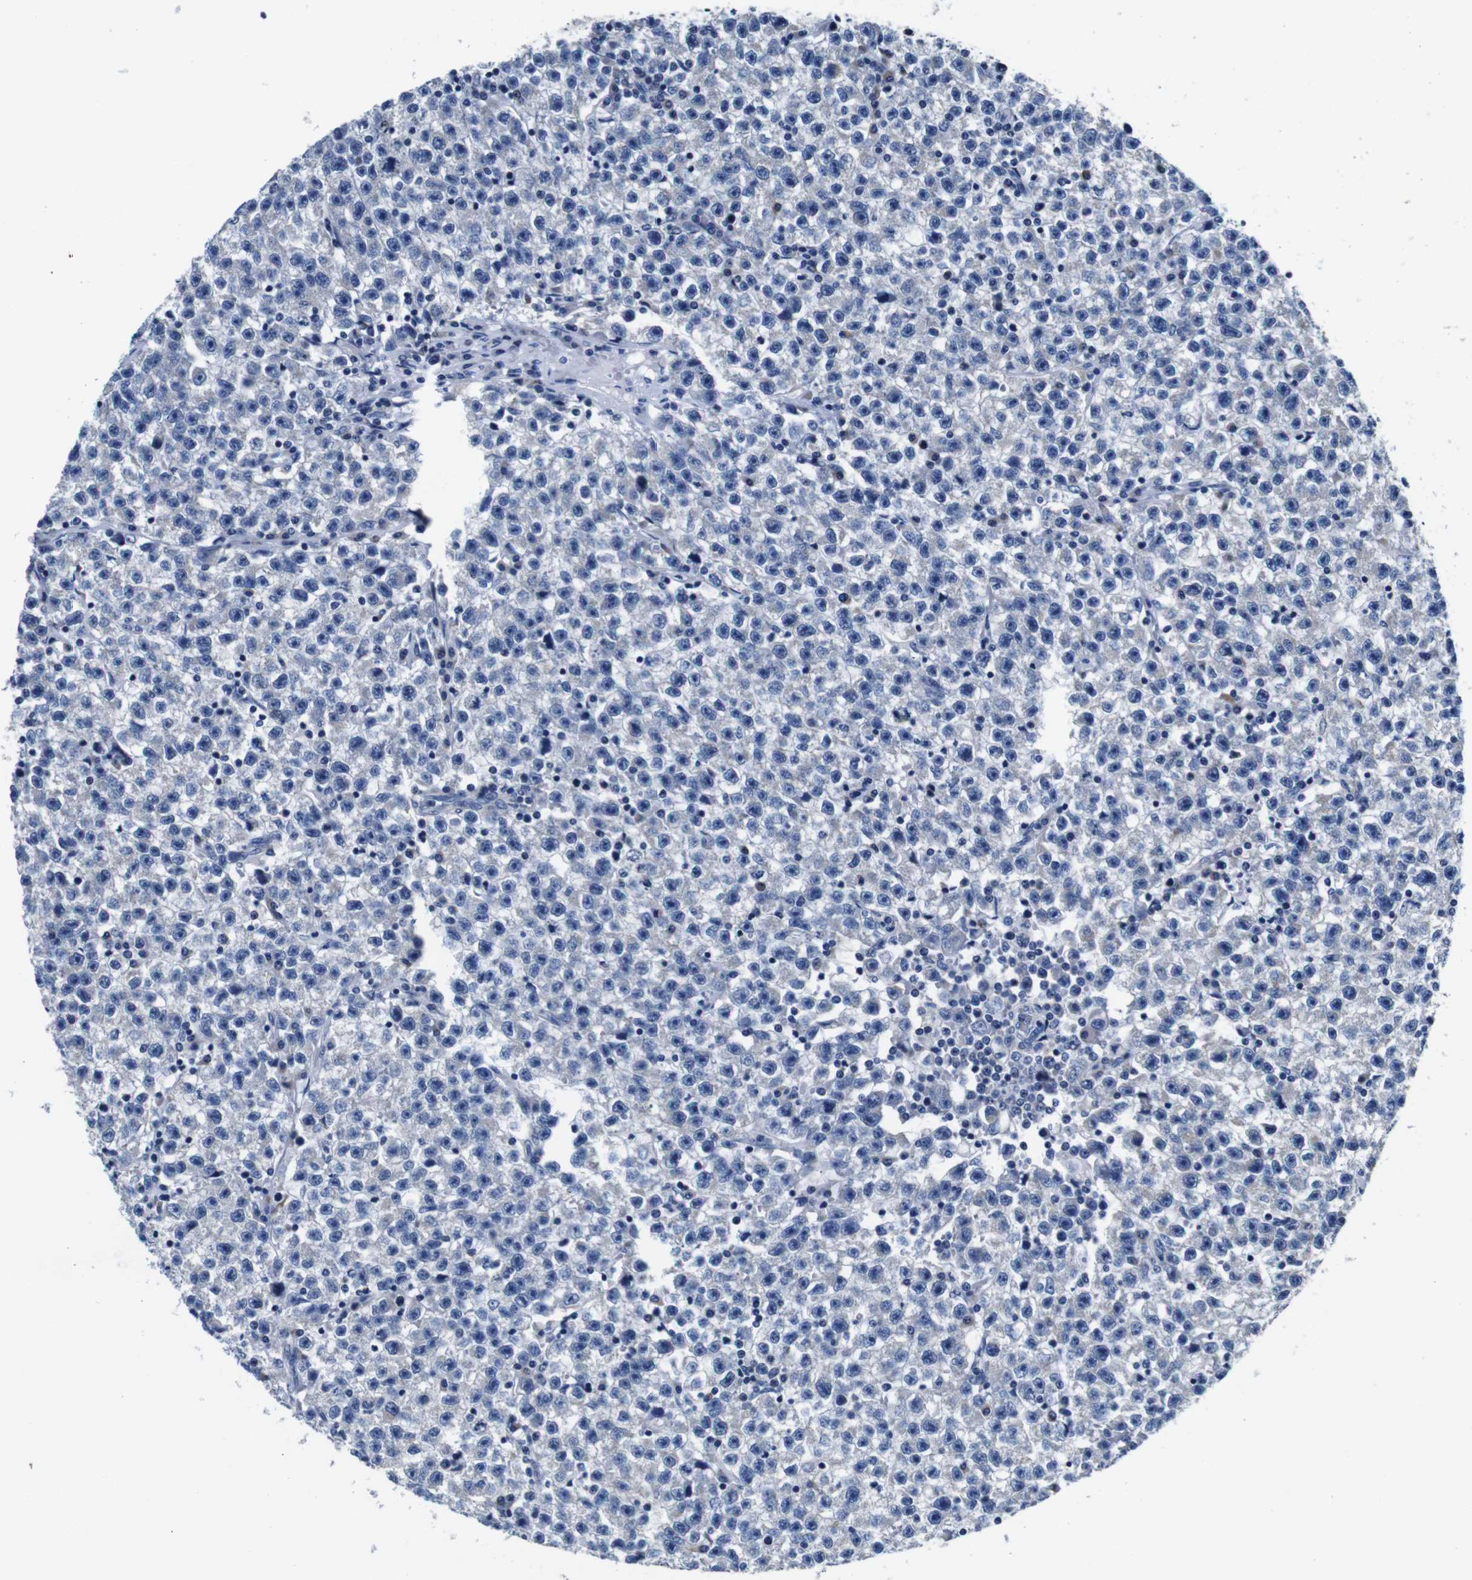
{"staining": {"intensity": "negative", "quantity": "none", "location": "none"}, "tissue": "testis cancer", "cell_type": "Tumor cells", "image_type": "cancer", "snomed": [{"axis": "morphology", "description": "Seminoma, NOS"}, {"axis": "topography", "description": "Testis"}], "caption": "Tumor cells are negative for brown protein staining in seminoma (testis). Nuclei are stained in blue.", "gene": "SNX19", "patient": {"sex": "male", "age": 22}}